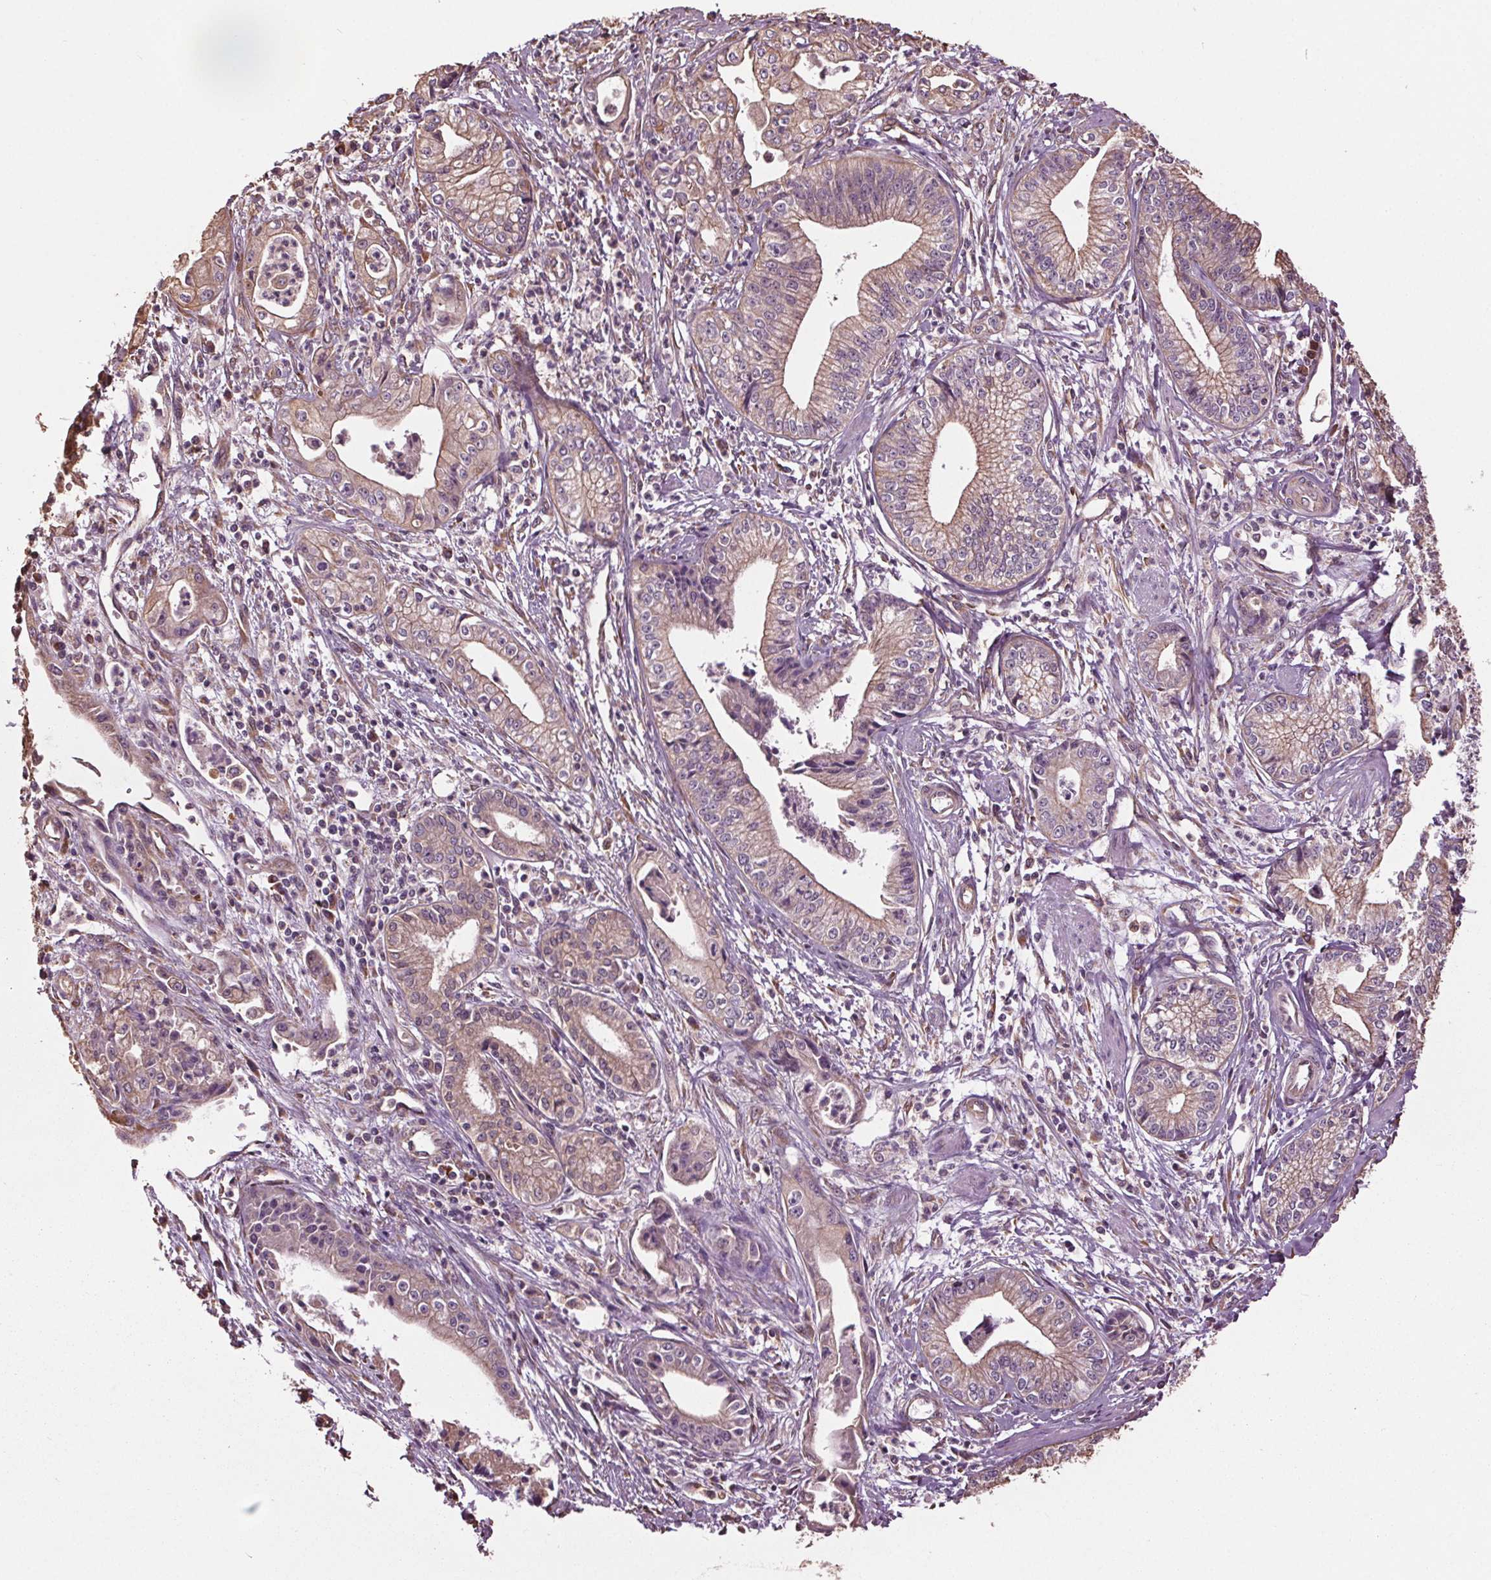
{"staining": {"intensity": "weak", "quantity": ">75%", "location": "cytoplasmic/membranous"}, "tissue": "pancreatic cancer", "cell_type": "Tumor cells", "image_type": "cancer", "snomed": [{"axis": "morphology", "description": "Adenocarcinoma, NOS"}, {"axis": "topography", "description": "Pancreas"}], "caption": "Pancreatic cancer (adenocarcinoma) stained with a brown dye demonstrates weak cytoplasmic/membranous positive staining in approximately >75% of tumor cells.", "gene": "RNPEP", "patient": {"sex": "female", "age": 65}}